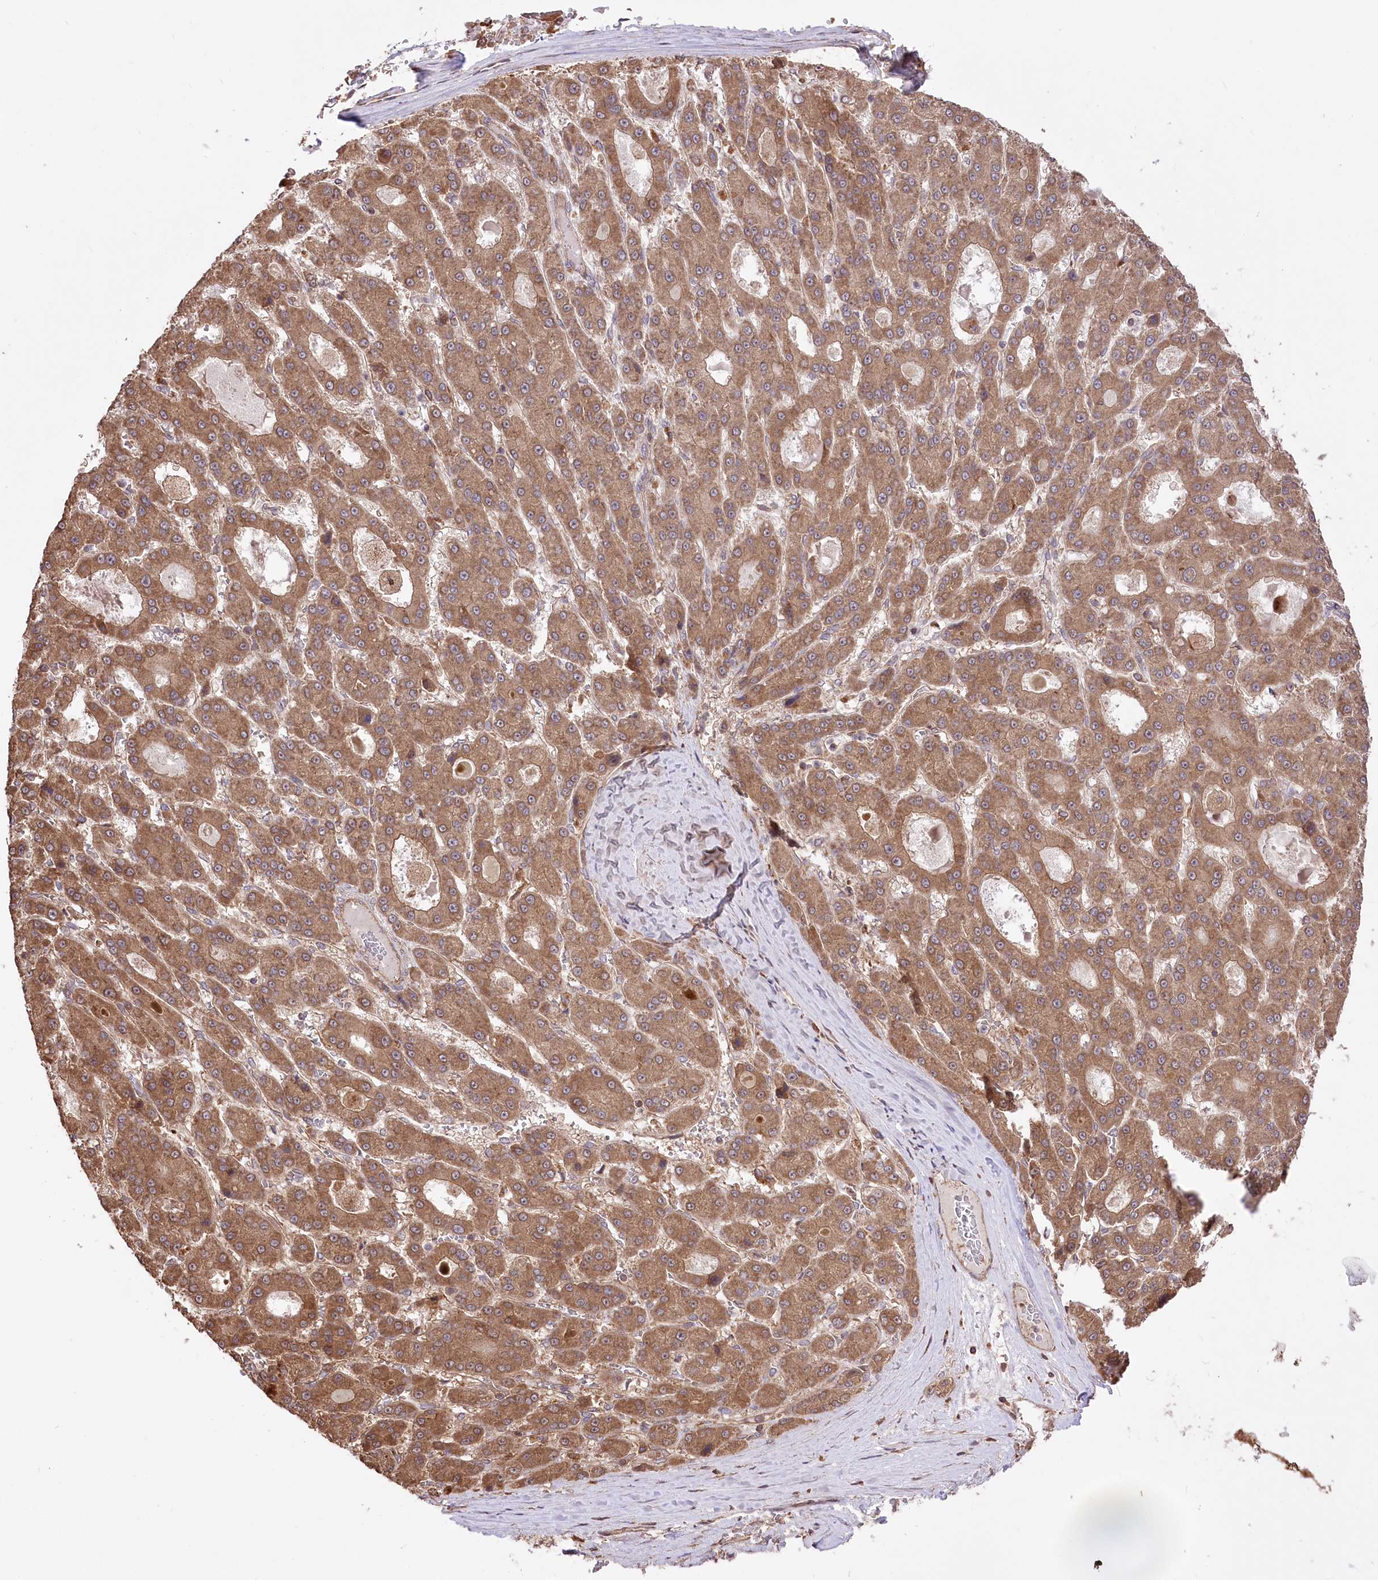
{"staining": {"intensity": "moderate", "quantity": ">75%", "location": "cytoplasmic/membranous"}, "tissue": "liver cancer", "cell_type": "Tumor cells", "image_type": "cancer", "snomed": [{"axis": "morphology", "description": "Carcinoma, Hepatocellular, NOS"}, {"axis": "topography", "description": "Liver"}], "caption": "This is a photomicrograph of immunohistochemistry (IHC) staining of hepatocellular carcinoma (liver), which shows moderate positivity in the cytoplasmic/membranous of tumor cells.", "gene": "XYLB", "patient": {"sex": "male", "age": 70}}